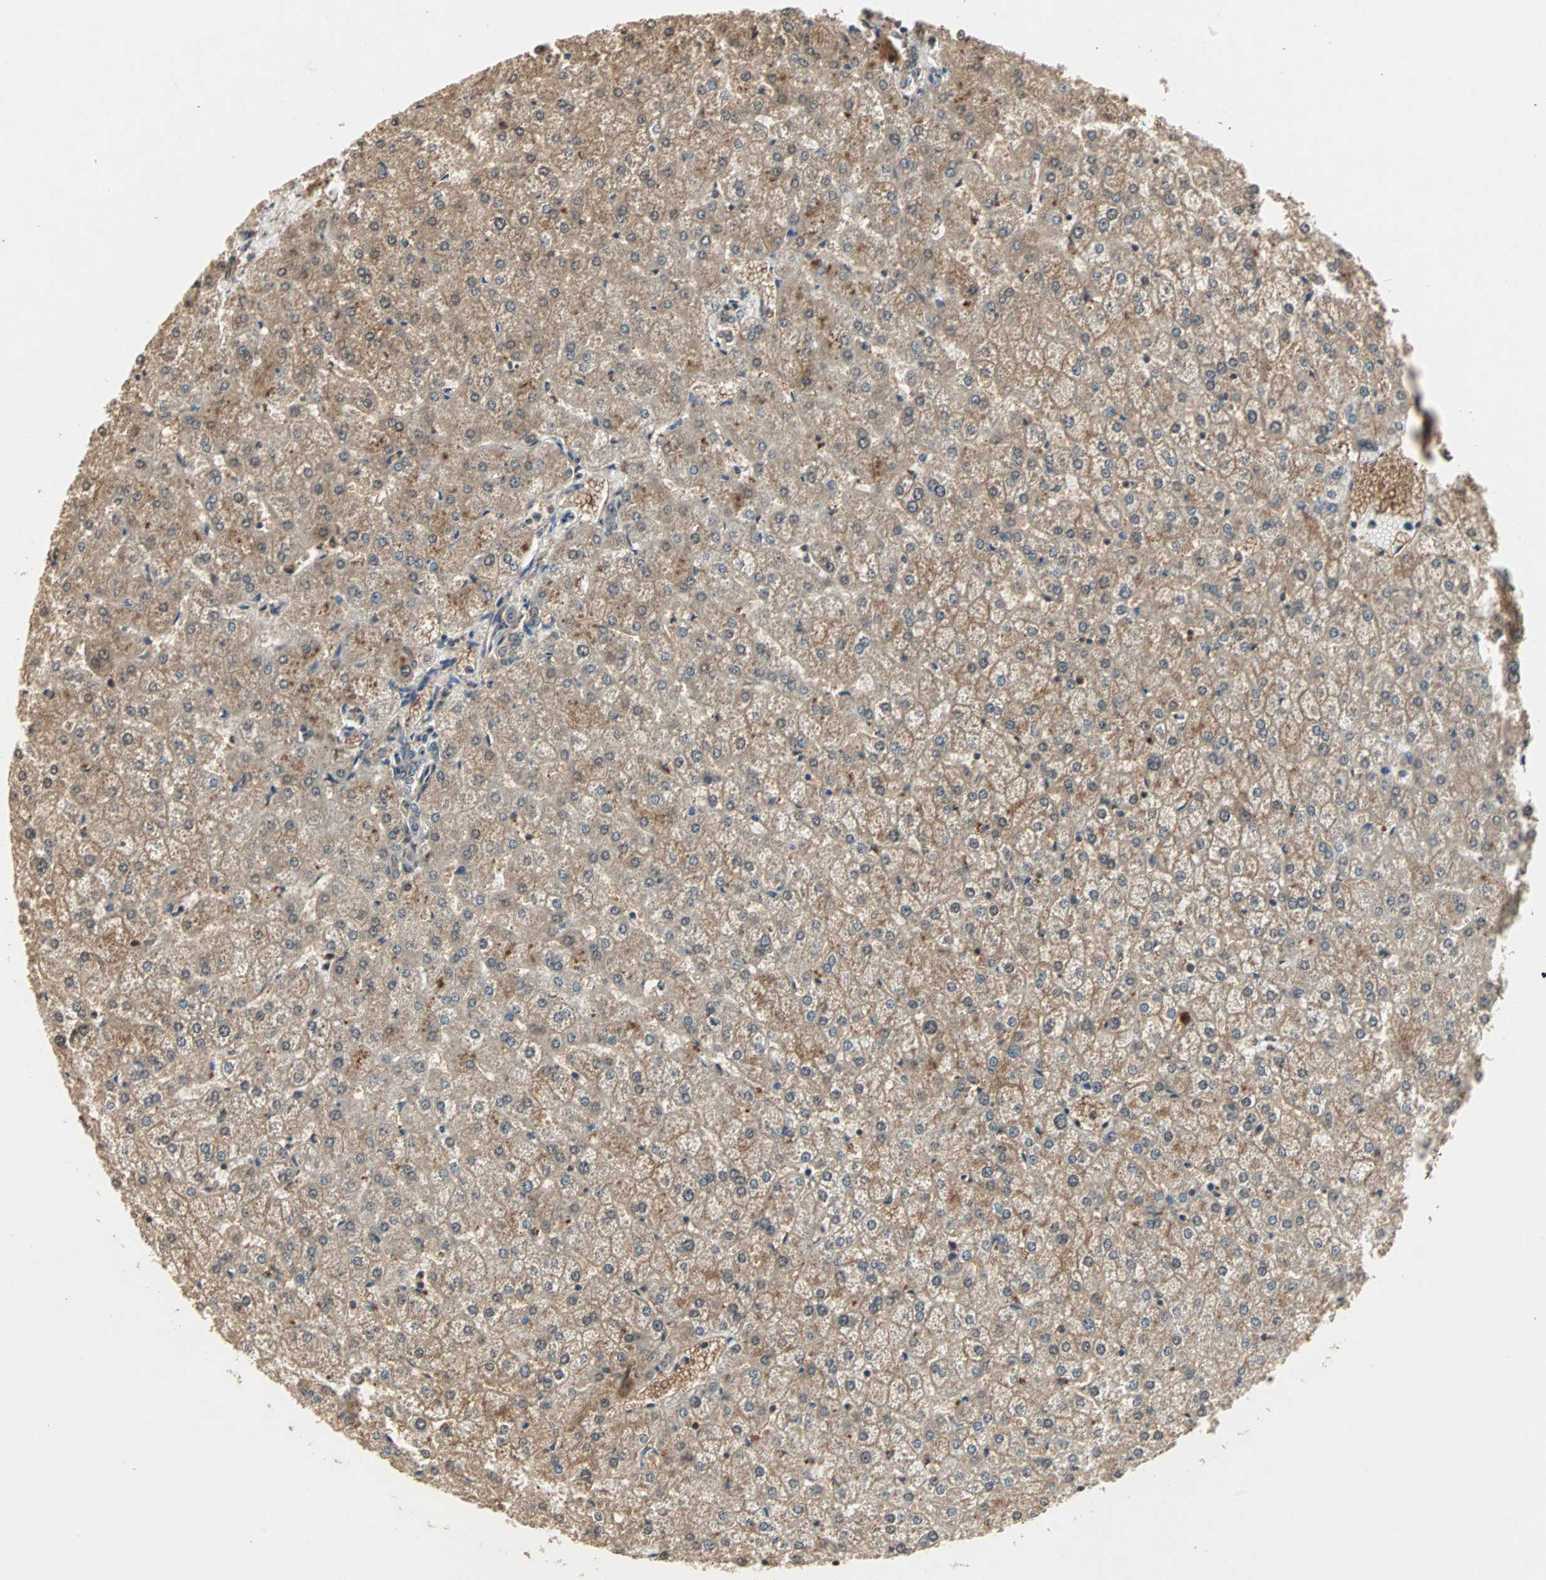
{"staining": {"intensity": "moderate", "quantity": ">75%", "location": "cytoplasmic/membranous"}, "tissue": "liver", "cell_type": "Cholangiocytes", "image_type": "normal", "snomed": [{"axis": "morphology", "description": "Normal tissue, NOS"}, {"axis": "topography", "description": "Liver"}], "caption": "Benign liver reveals moderate cytoplasmic/membranous staining in approximately >75% of cholangiocytes.", "gene": "DRG2", "patient": {"sex": "female", "age": 32}}